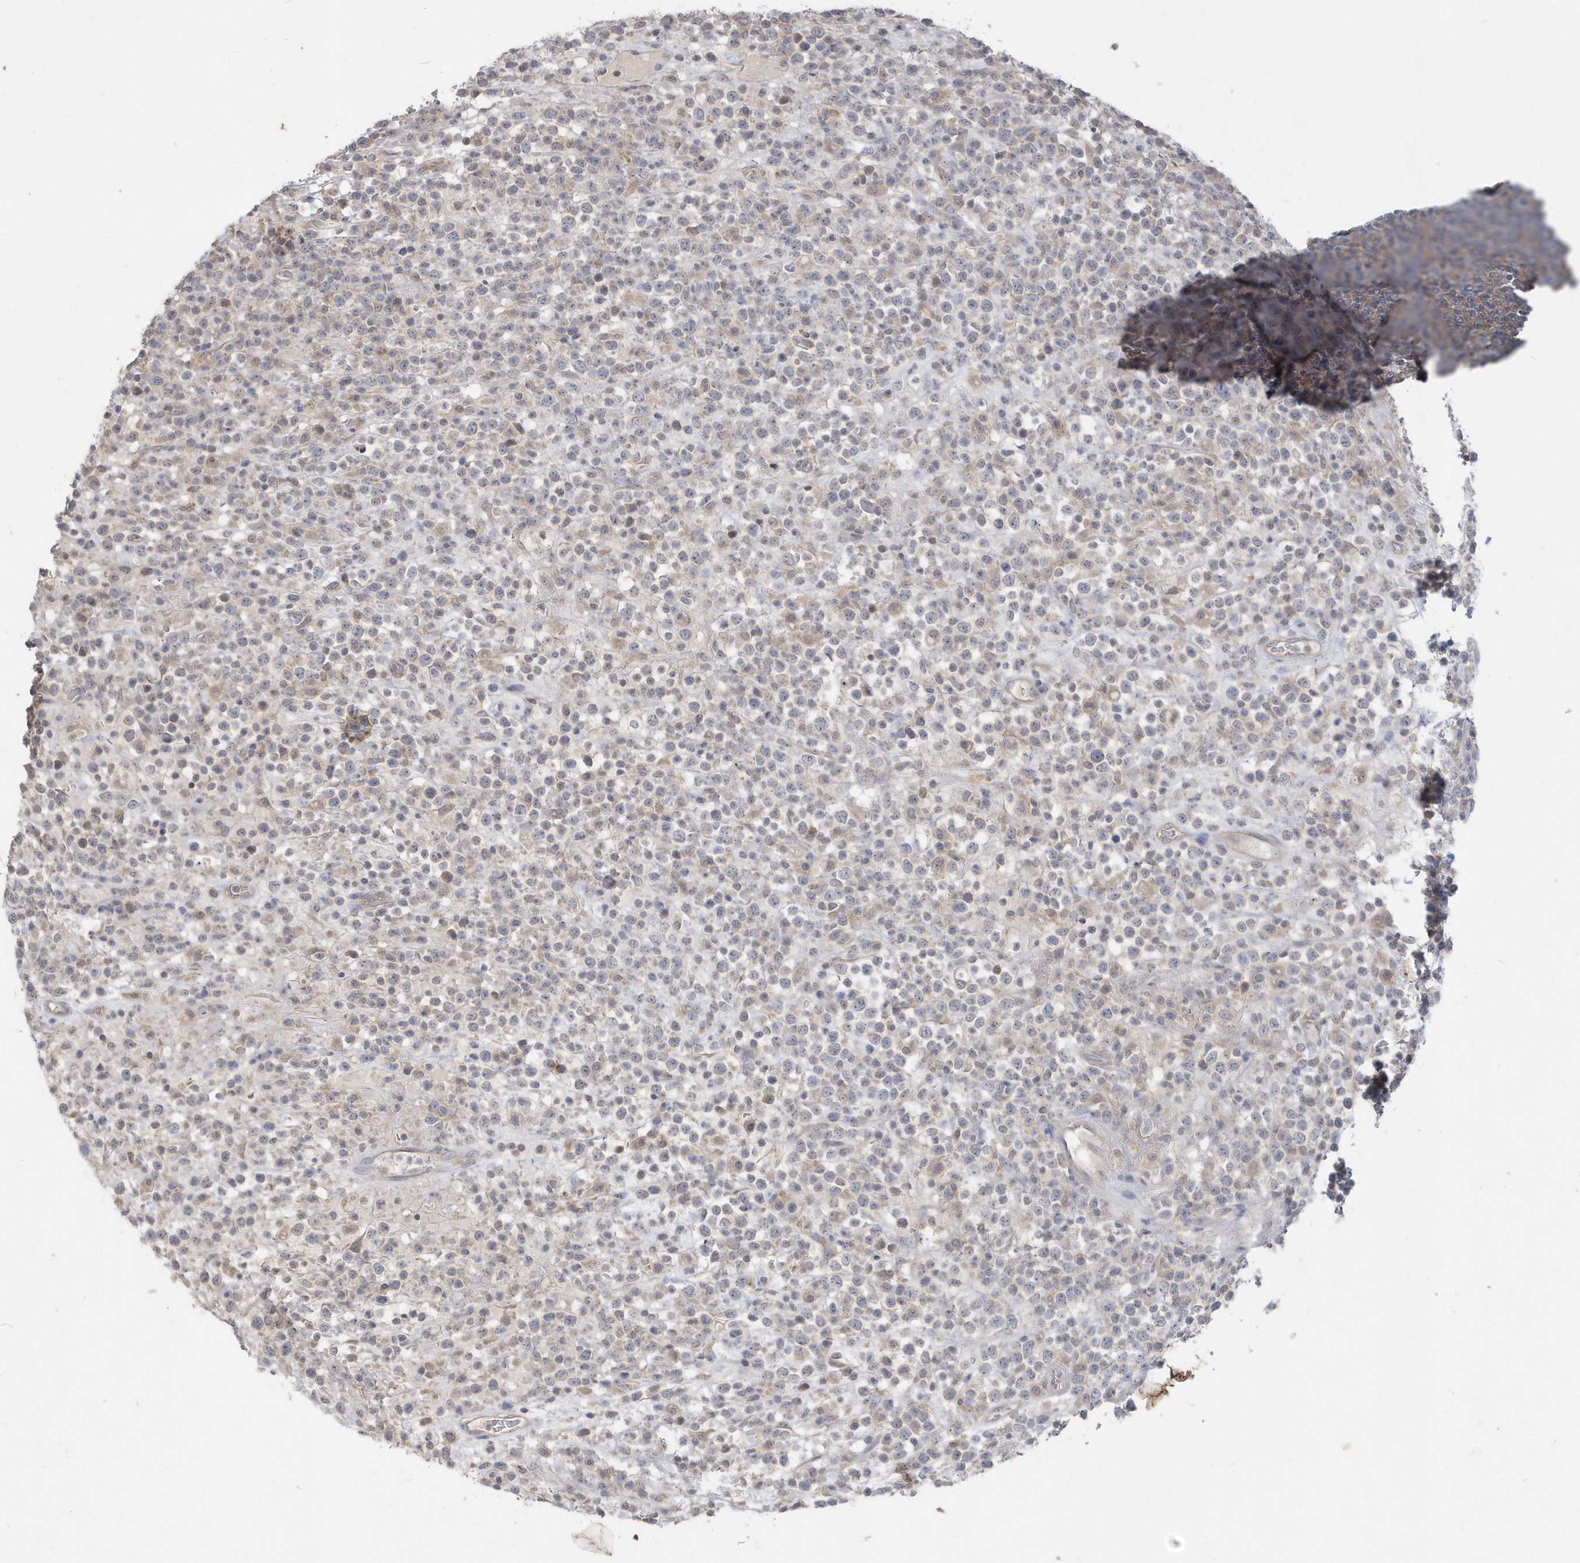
{"staining": {"intensity": "weak", "quantity": "25%-75%", "location": "cytoplasmic/membranous"}, "tissue": "lymphoma", "cell_type": "Tumor cells", "image_type": "cancer", "snomed": [{"axis": "morphology", "description": "Malignant lymphoma, non-Hodgkin's type, High grade"}, {"axis": "topography", "description": "Colon"}], "caption": "Immunohistochemistry (DAB) staining of human lymphoma shows weak cytoplasmic/membranous protein staining in approximately 25%-75% of tumor cells.", "gene": "AKR7A2", "patient": {"sex": "female", "age": 53}}